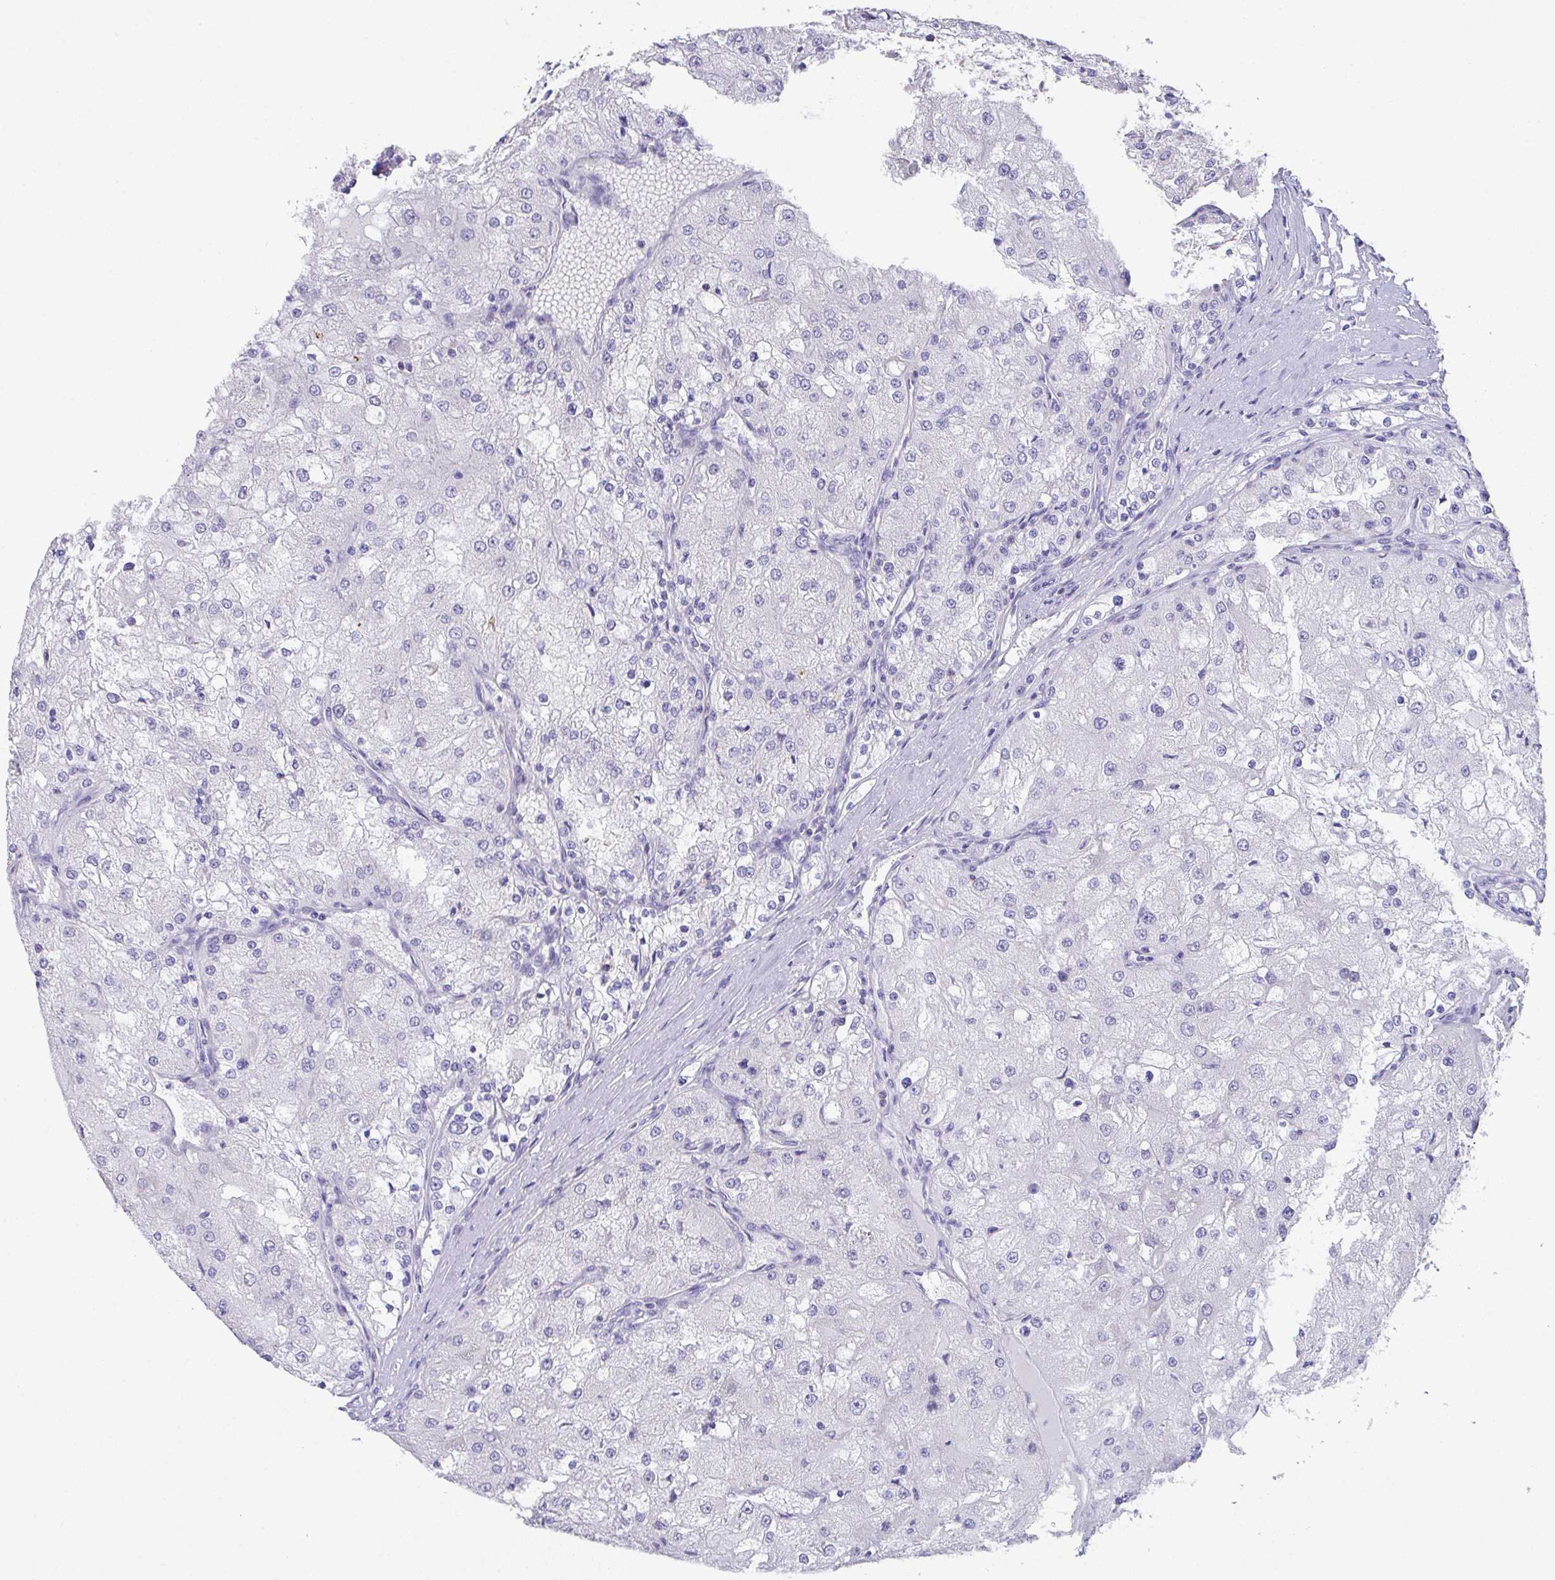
{"staining": {"intensity": "negative", "quantity": "none", "location": "none"}, "tissue": "renal cancer", "cell_type": "Tumor cells", "image_type": "cancer", "snomed": [{"axis": "morphology", "description": "Adenocarcinoma, NOS"}, {"axis": "topography", "description": "Kidney"}], "caption": "High power microscopy histopathology image of an immunohistochemistry image of renal adenocarcinoma, revealing no significant positivity in tumor cells.", "gene": "MIA3", "patient": {"sex": "female", "age": 74}}